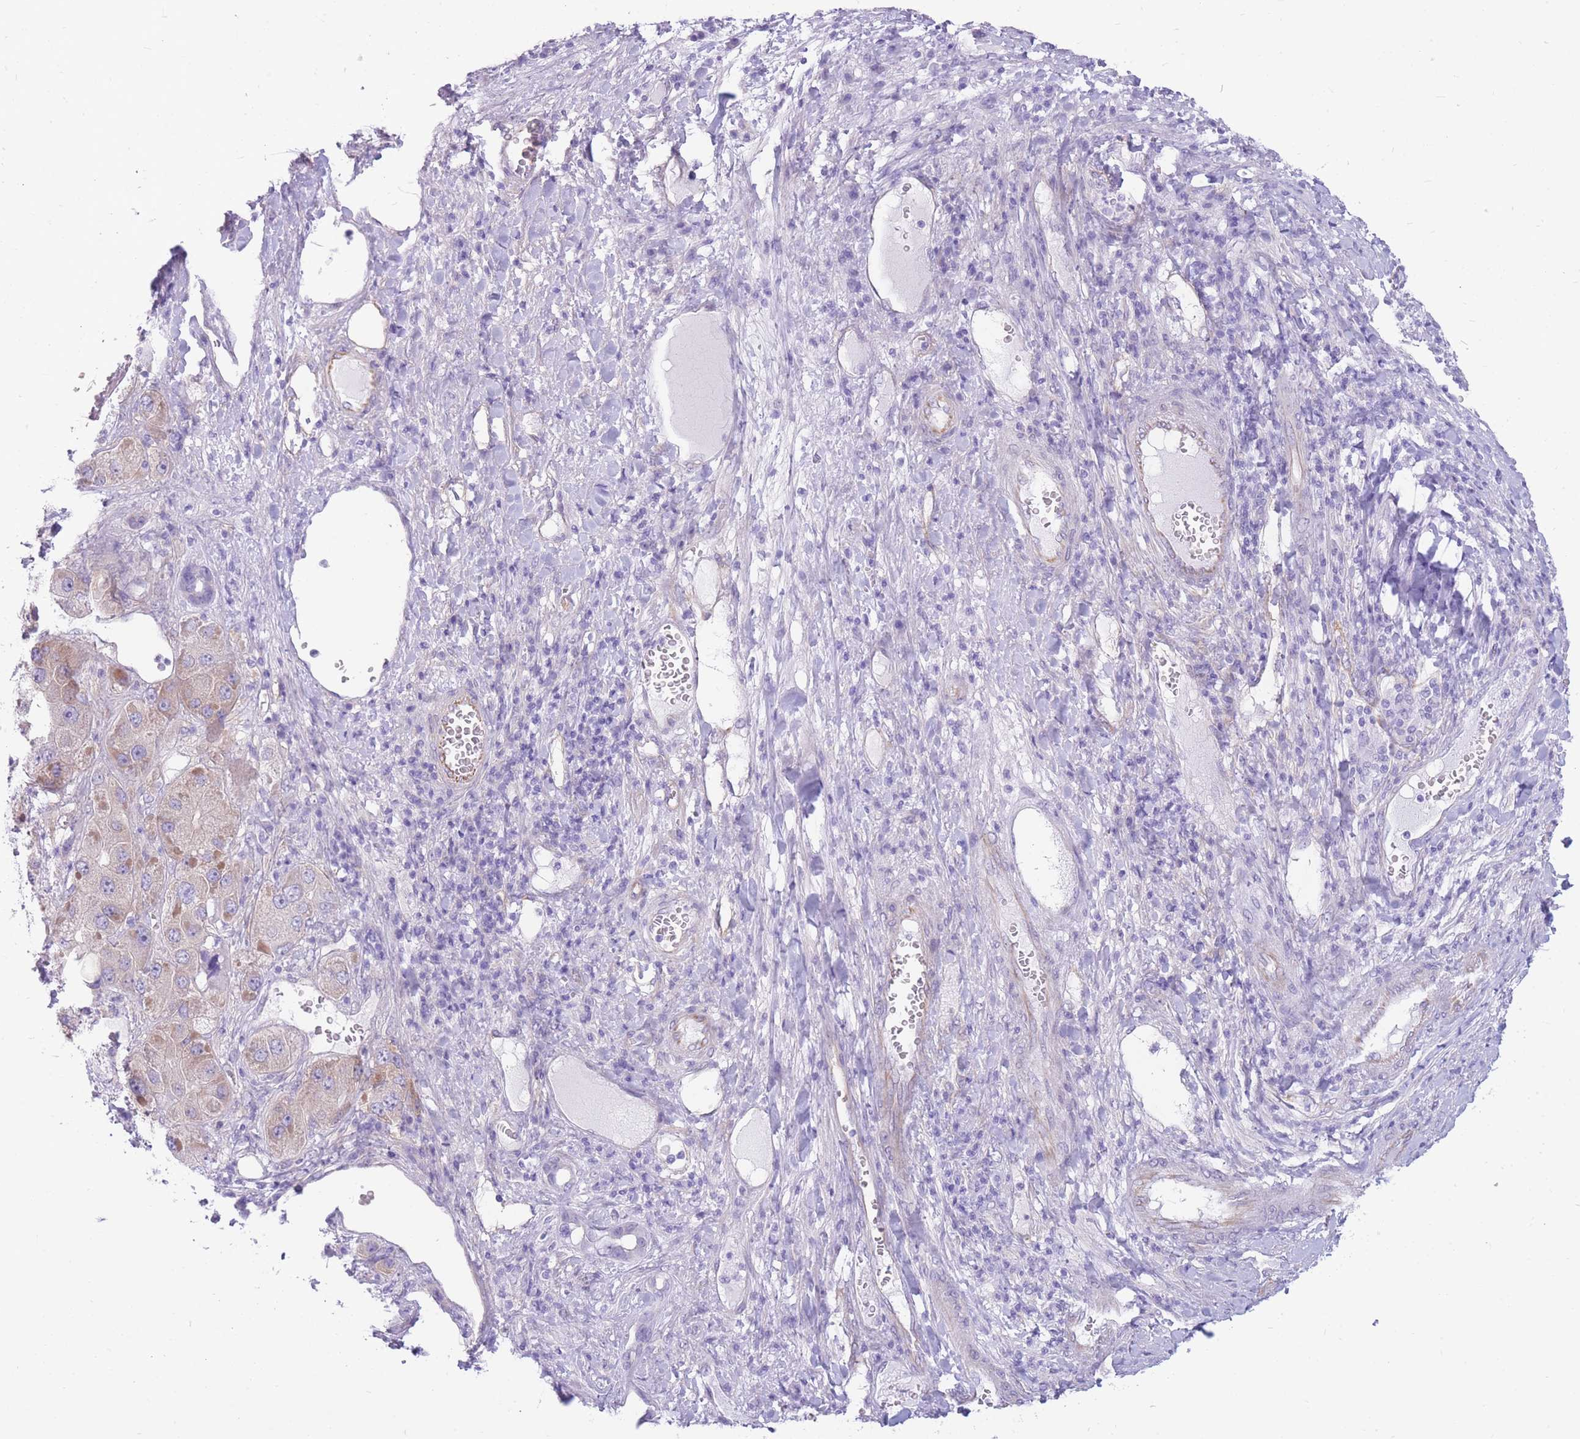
{"staining": {"intensity": "moderate", "quantity": "<25%", "location": "cytoplasmic/membranous"}, "tissue": "liver cancer", "cell_type": "Tumor cells", "image_type": "cancer", "snomed": [{"axis": "morphology", "description": "Carcinoma, Hepatocellular, NOS"}, {"axis": "topography", "description": "Liver"}], "caption": "Protein staining reveals moderate cytoplasmic/membranous staining in approximately <25% of tumor cells in hepatocellular carcinoma (liver).", "gene": "MTSS2", "patient": {"sex": "female", "age": 73}}